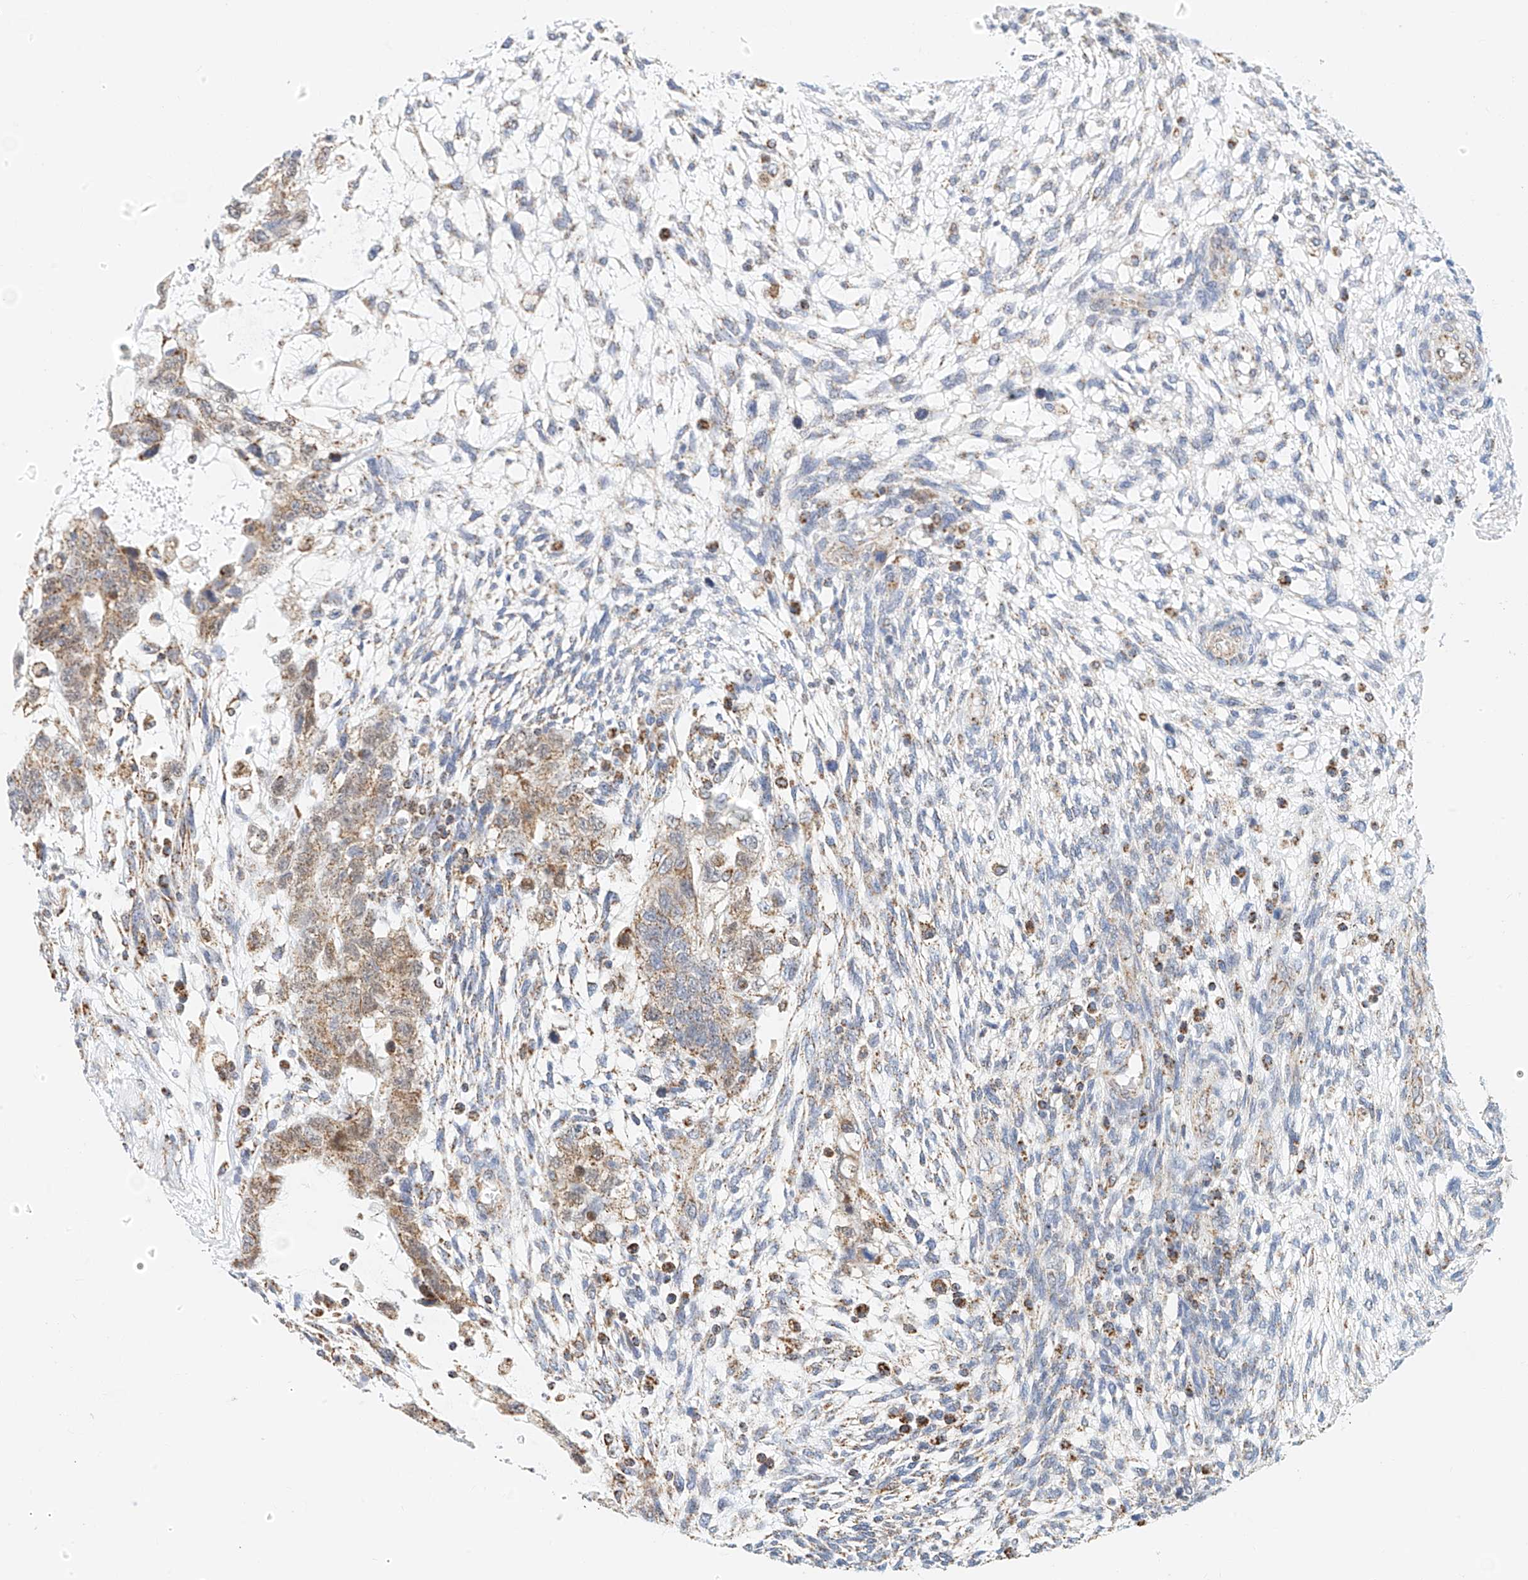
{"staining": {"intensity": "weak", "quantity": ">75%", "location": "cytoplasmic/membranous"}, "tissue": "testis cancer", "cell_type": "Tumor cells", "image_type": "cancer", "snomed": [{"axis": "morphology", "description": "Normal tissue, NOS"}, {"axis": "morphology", "description": "Carcinoma, Embryonal, NOS"}, {"axis": "topography", "description": "Testis"}], "caption": "Protein expression analysis of human testis cancer (embryonal carcinoma) reveals weak cytoplasmic/membranous expression in about >75% of tumor cells.", "gene": "NALCN", "patient": {"sex": "male", "age": 36}}